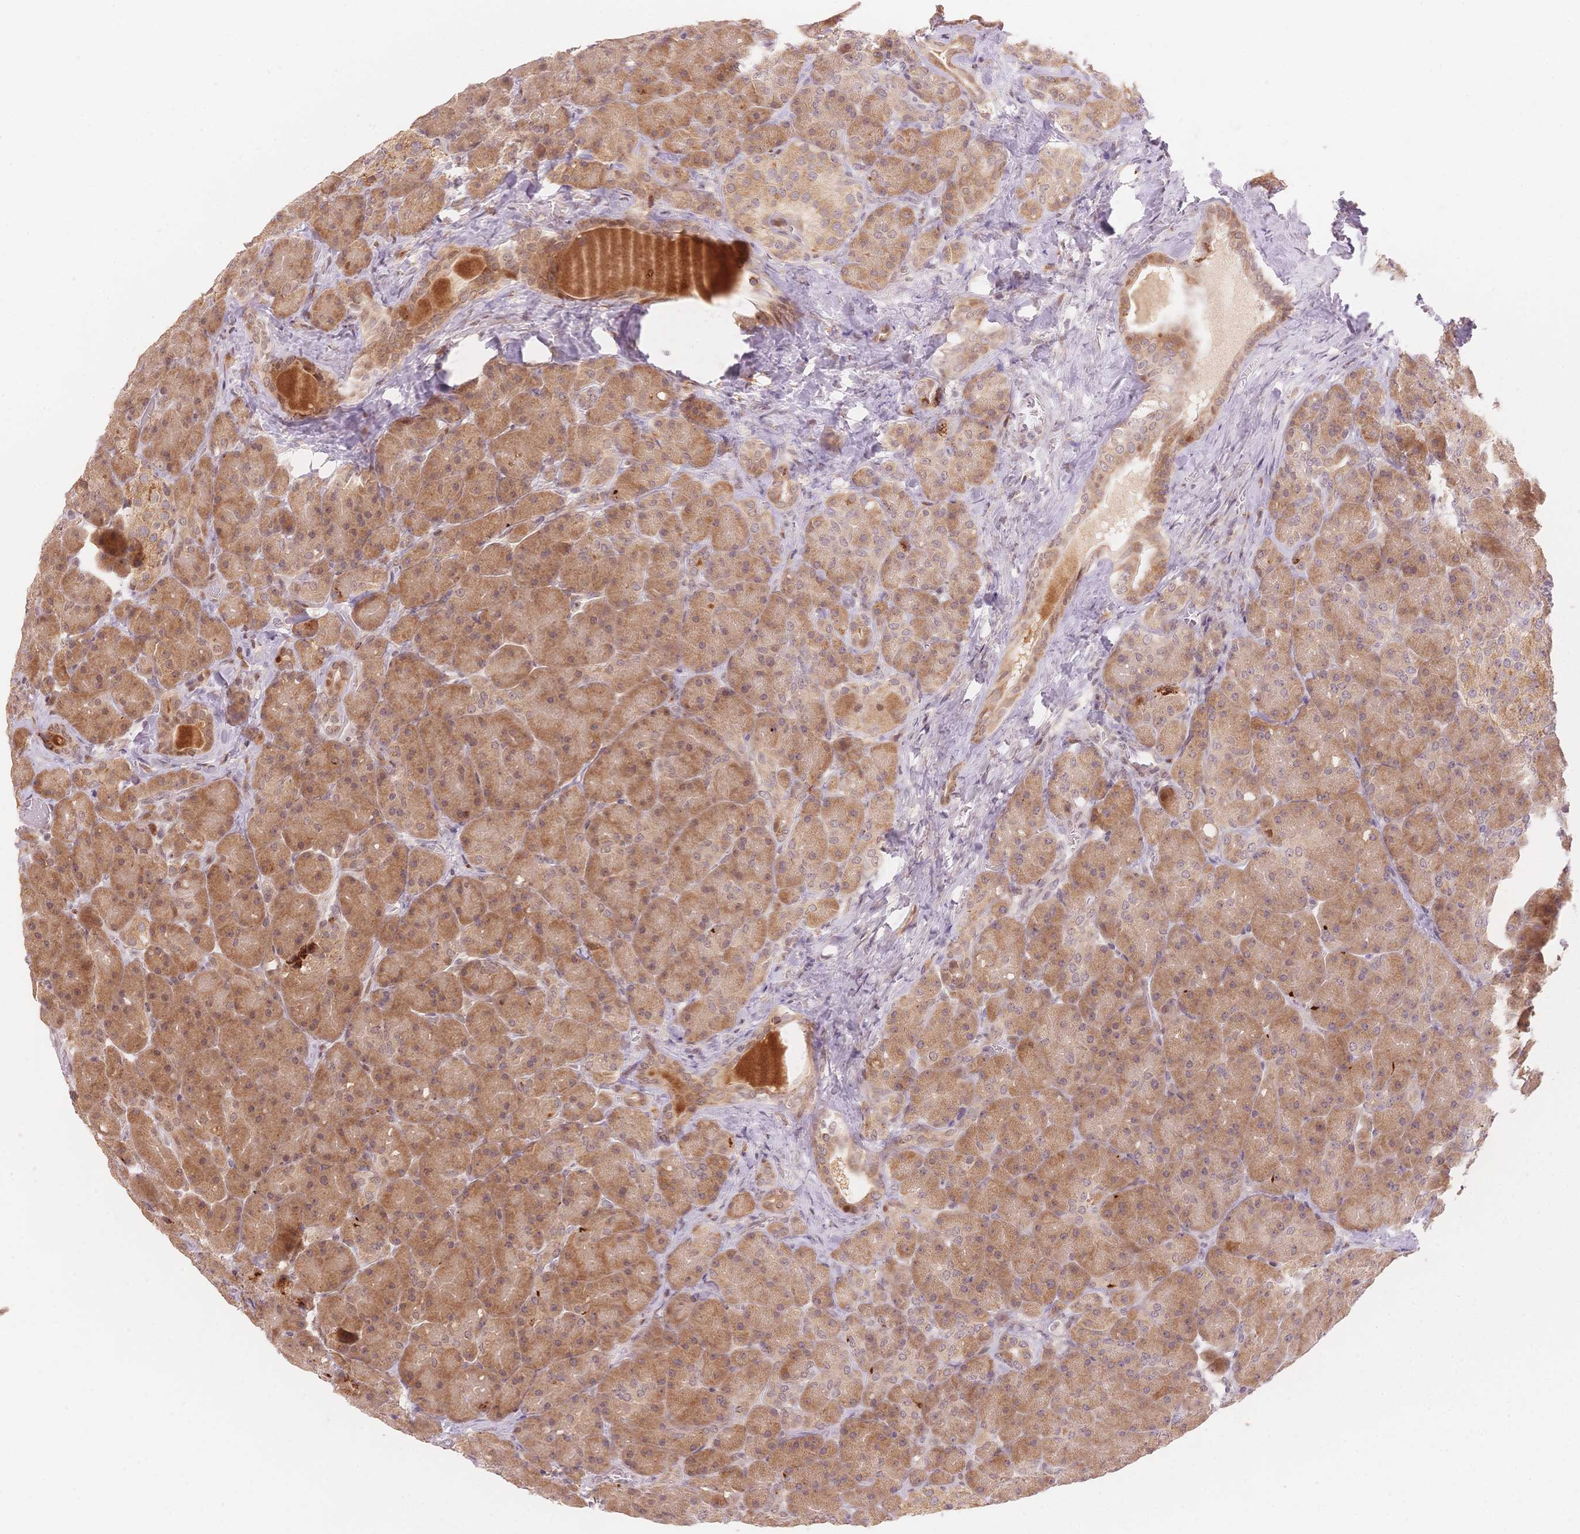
{"staining": {"intensity": "strong", "quantity": ">75%", "location": "cytoplasmic/membranous,nuclear"}, "tissue": "pancreas", "cell_type": "Exocrine glandular cells", "image_type": "normal", "snomed": [{"axis": "morphology", "description": "Normal tissue, NOS"}, {"axis": "topography", "description": "Pancreas"}], "caption": "Protein positivity by IHC reveals strong cytoplasmic/membranous,nuclear expression in approximately >75% of exocrine glandular cells in normal pancreas.", "gene": "STK39", "patient": {"sex": "male", "age": 55}}